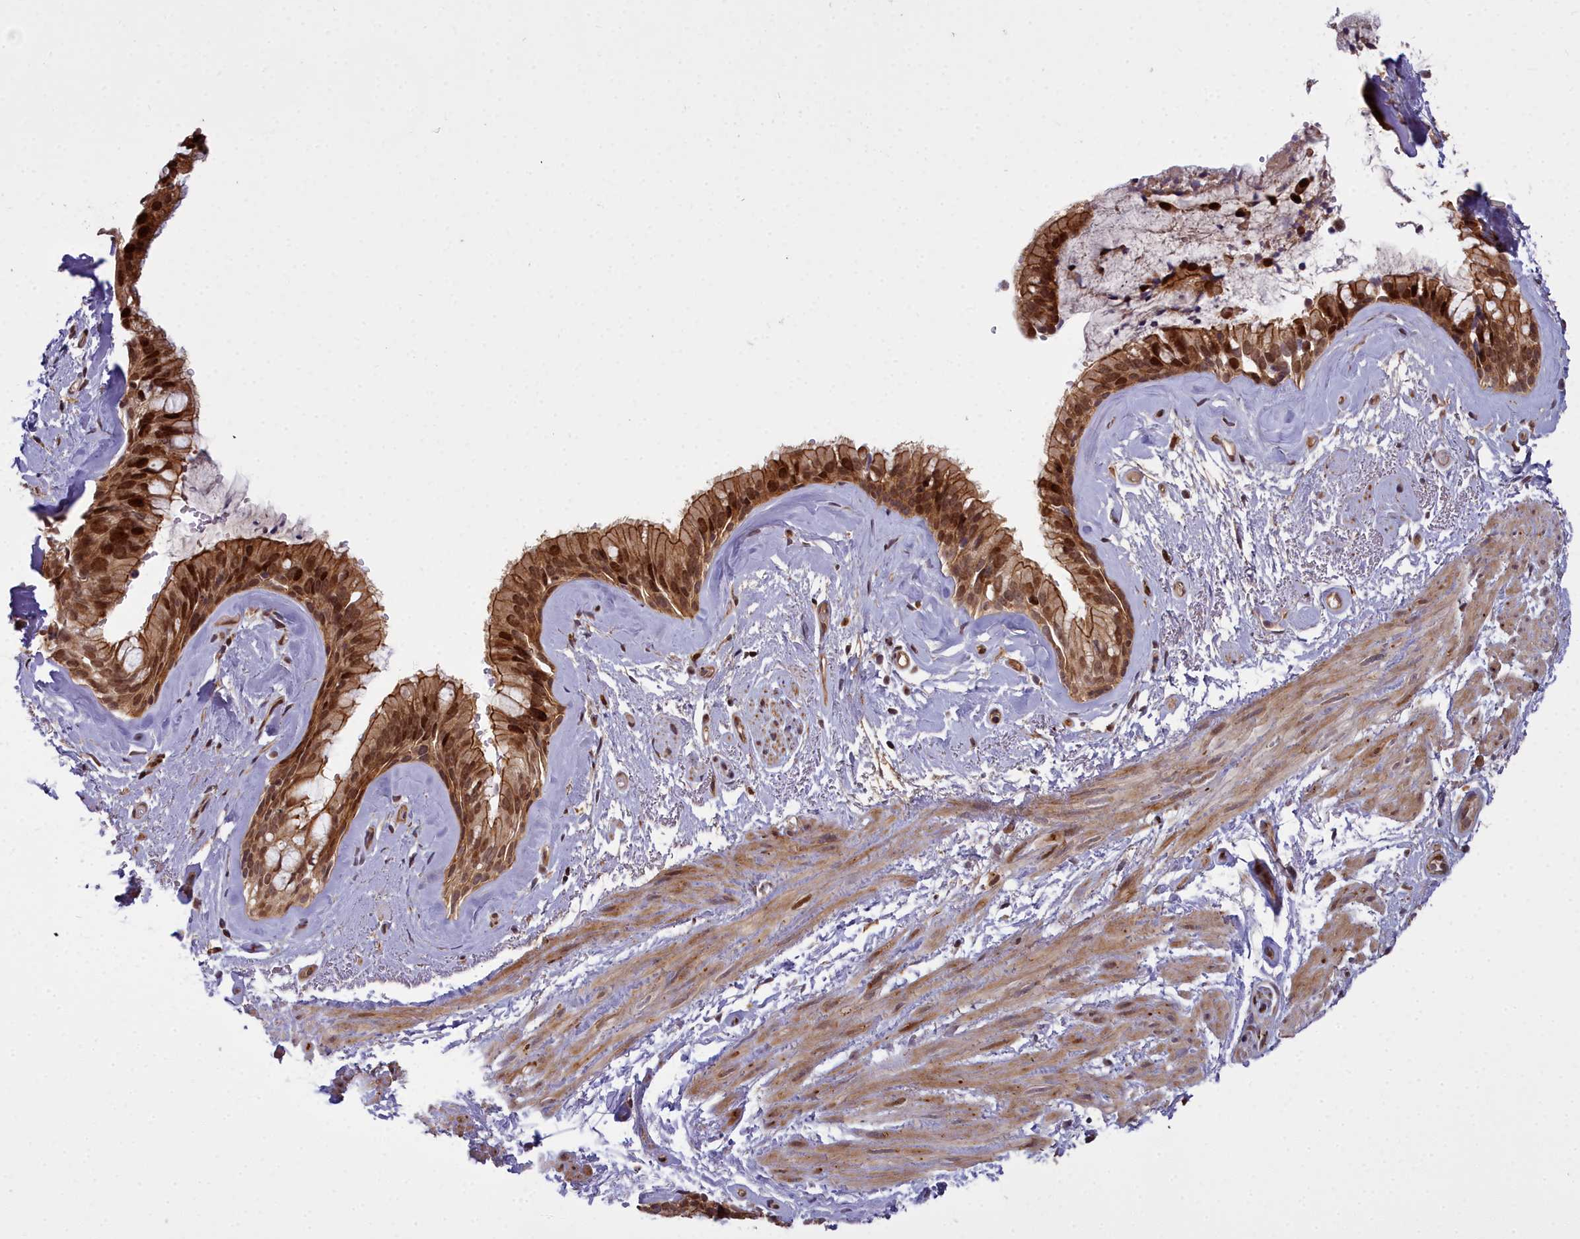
{"staining": {"intensity": "moderate", "quantity": ">75%", "location": "cytoplasmic/membranous,nuclear"}, "tissue": "bronchus", "cell_type": "Respiratory epithelial cells", "image_type": "normal", "snomed": [{"axis": "morphology", "description": "Normal tissue, NOS"}, {"axis": "topography", "description": "Cartilage tissue"}, {"axis": "topography", "description": "Bronchus"}], "caption": "Respiratory epithelial cells exhibit medium levels of moderate cytoplasmic/membranous,nuclear positivity in approximately >75% of cells in unremarkable human bronchus. The protein of interest is shown in brown color, while the nuclei are stained blue.", "gene": "GLYATL3", "patient": {"sex": "female", "age": 66}}